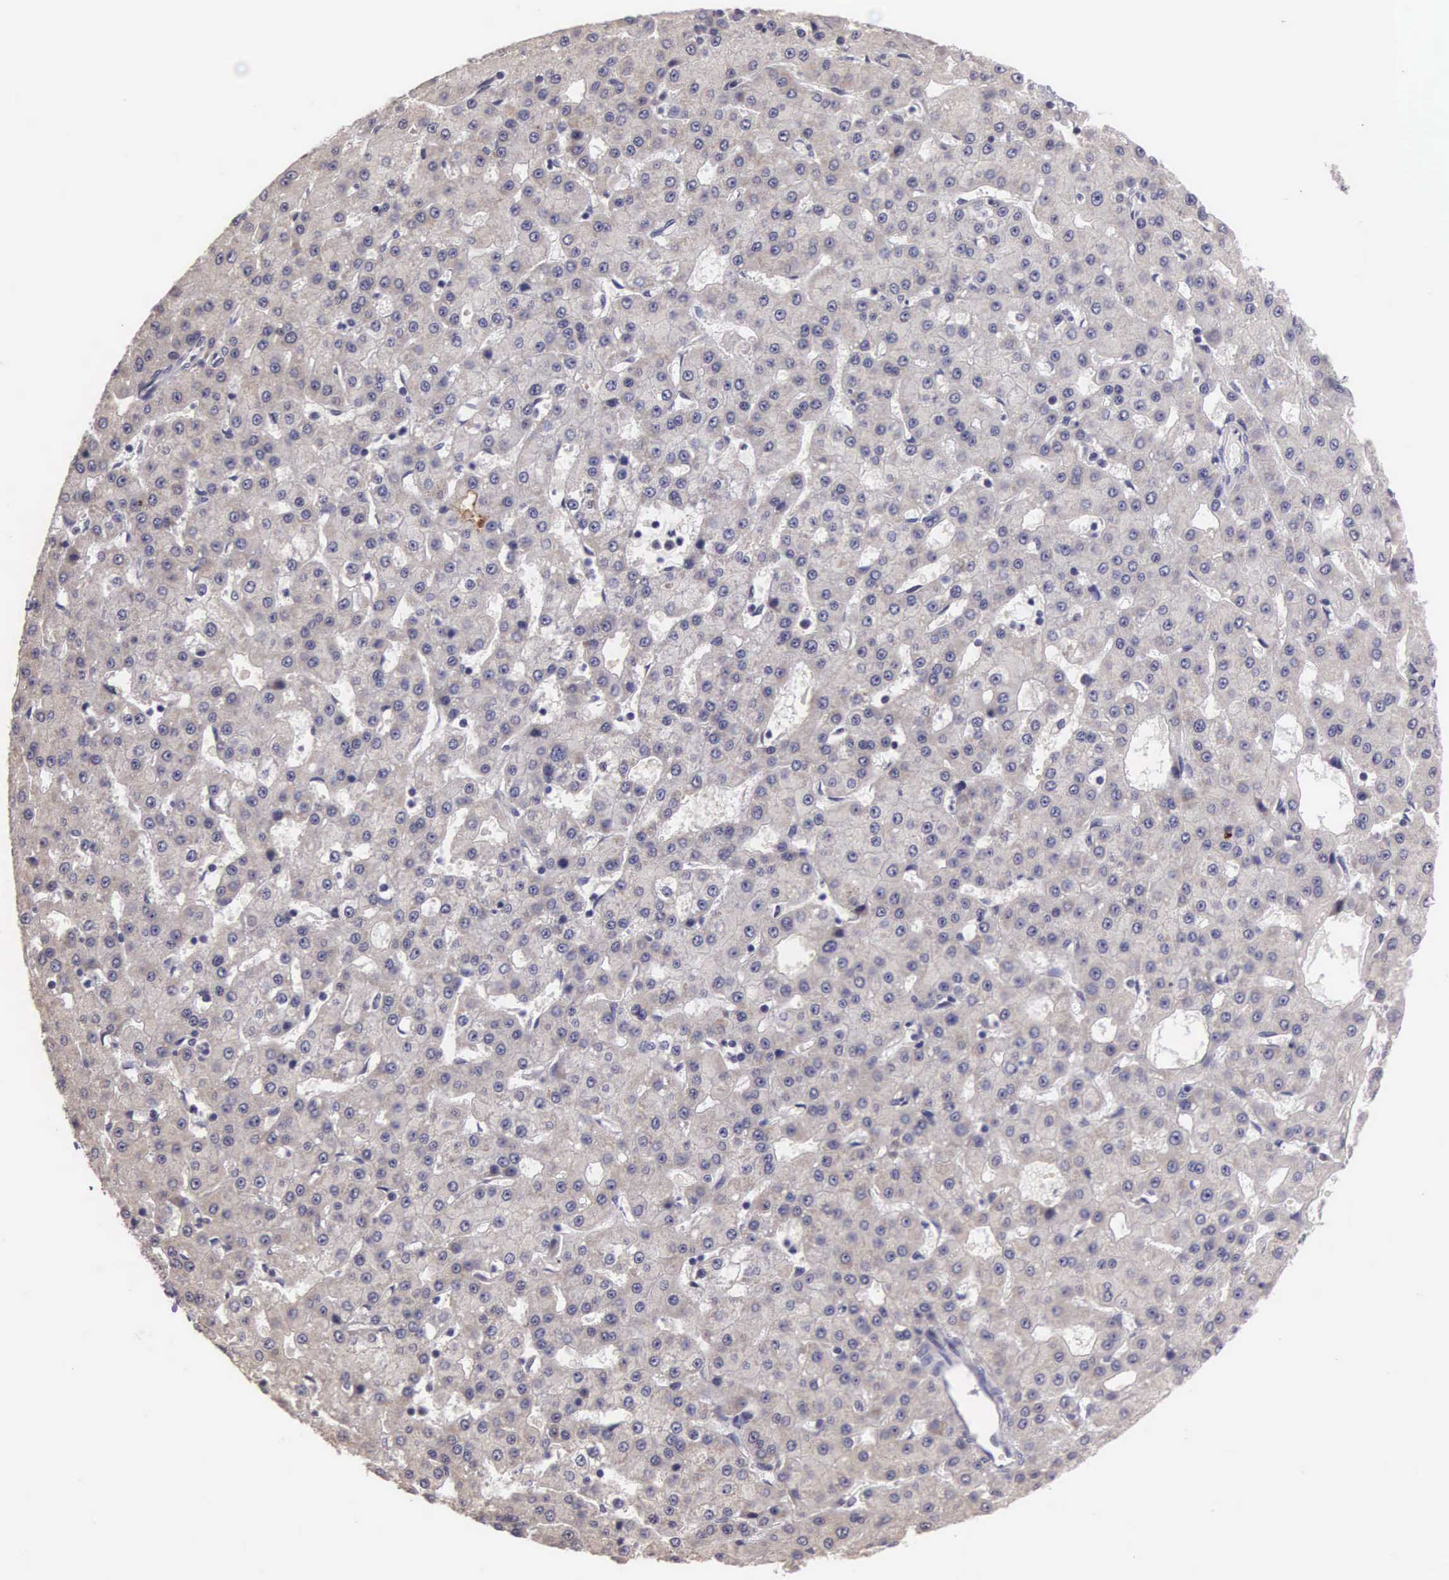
{"staining": {"intensity": "weak", "quantity": "25%-75%", "location": "cytoplasmic/membranous"}, "tissue": "liver cancer", "cell_type": "Tumor cells", "image_type": "cancer", "snomed": [{"axis": "morphology", "description": "Carcinoma, Hepatocellular, NOS"}, {"axis": "topography", "description": "Liver"}], "caption": "This micrograph exhibits immunohistochemistry staining of liver cancer (hepatocellular carcinoma), with low weak cytoplasmic/membranous positivity in approximately 25%-75% of tumor cells.", "gene": "CDC45", "patient": {"sex": "male", "age": 47}}